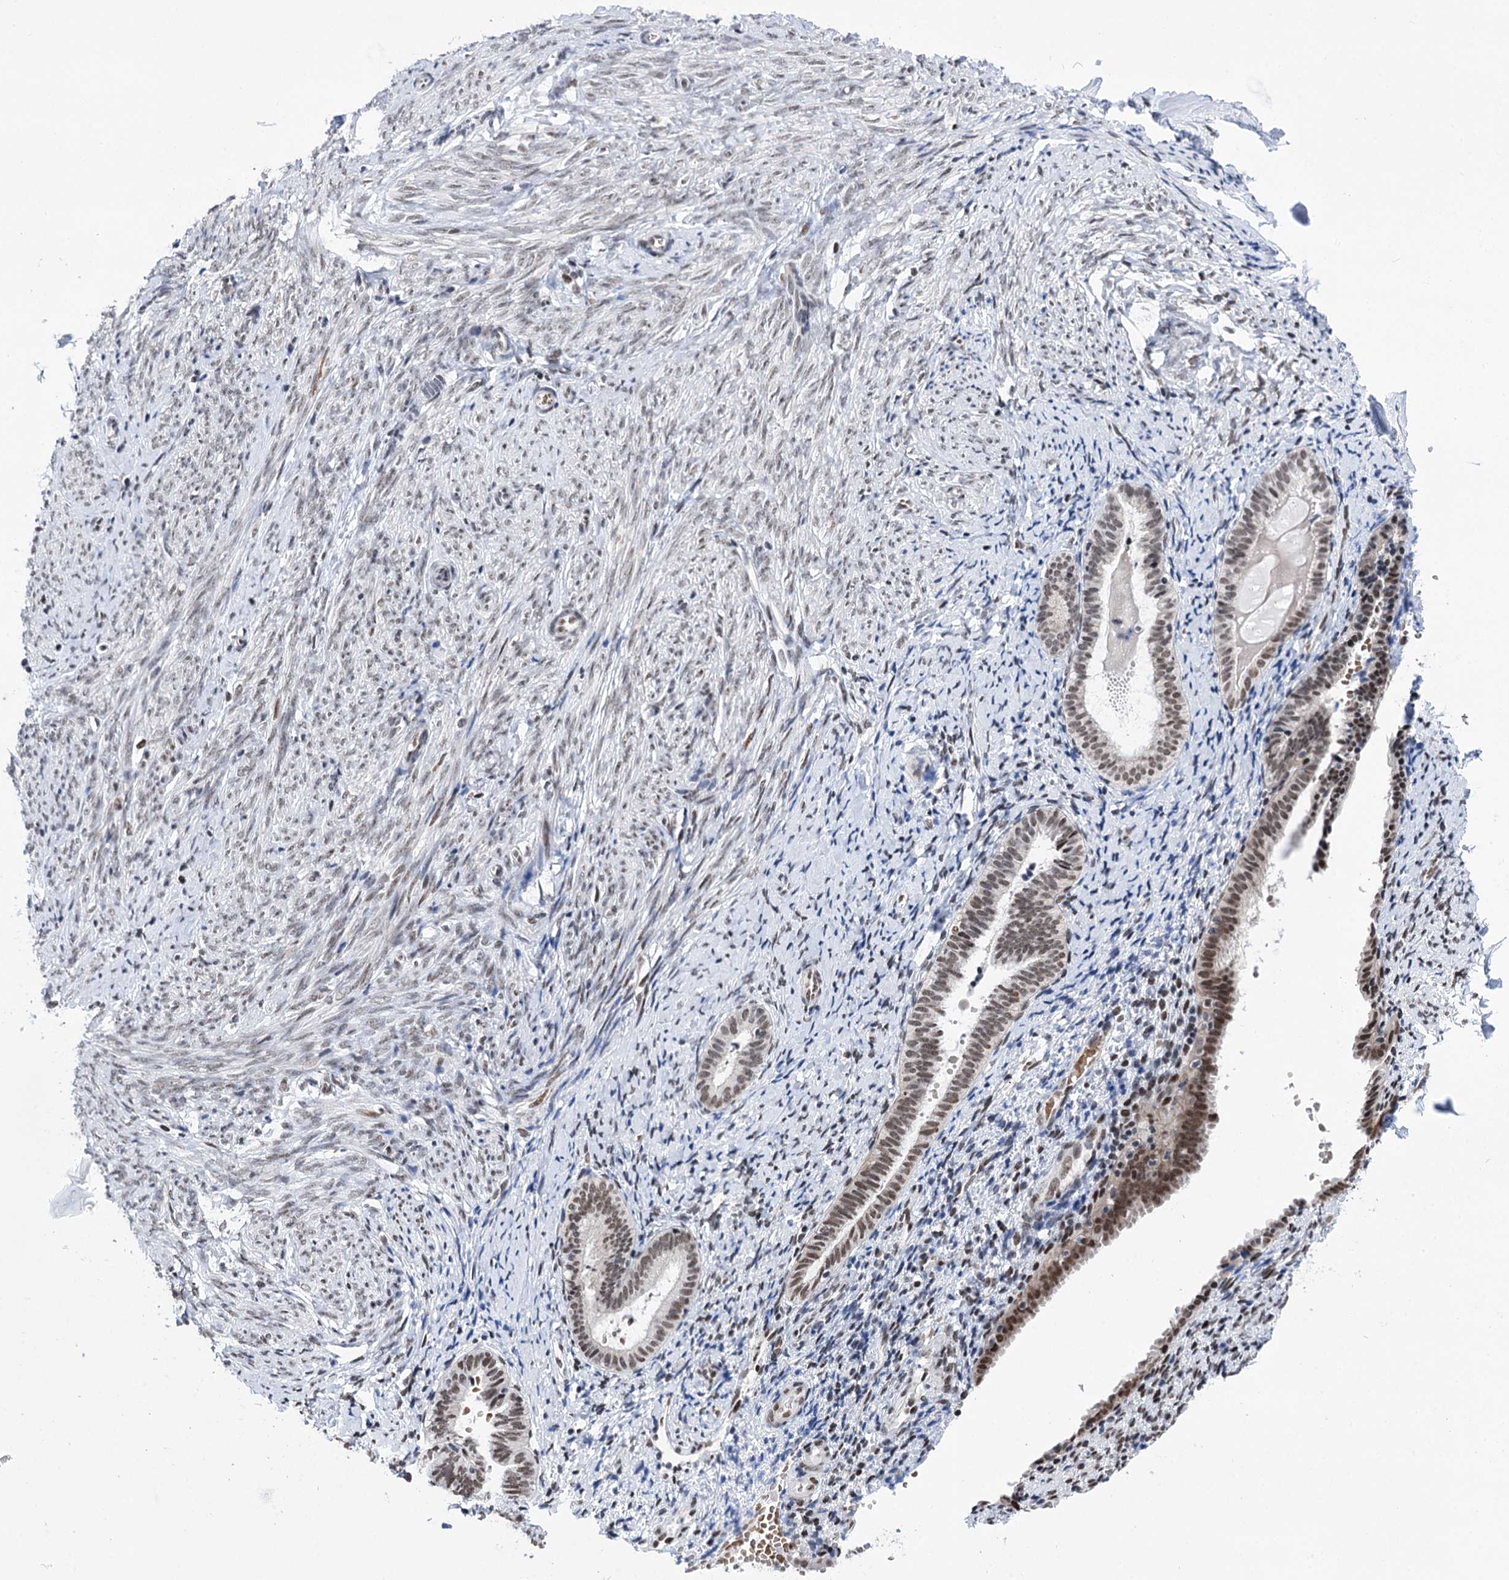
{"staining": {"intensity": "weak", "quantity": ">75%", "location": "nuclear"}, "tissue": "endometrium", "cell_type": "Cells in endometrial stroma", "image_type": "normal", "snomed": [{"axis": "morphology", "description": "Normal tissue, NOS"}, {"axis": "topography", "description": "Endometrium"}], "caption": "This histopathology image demonstrates IHC staining of benign endometrium, with low weak nuclear expression in about >75% of cells in endometrial stroma.", "gene": "POU4F3", "patient": {"sex": "female", "age": 72}}